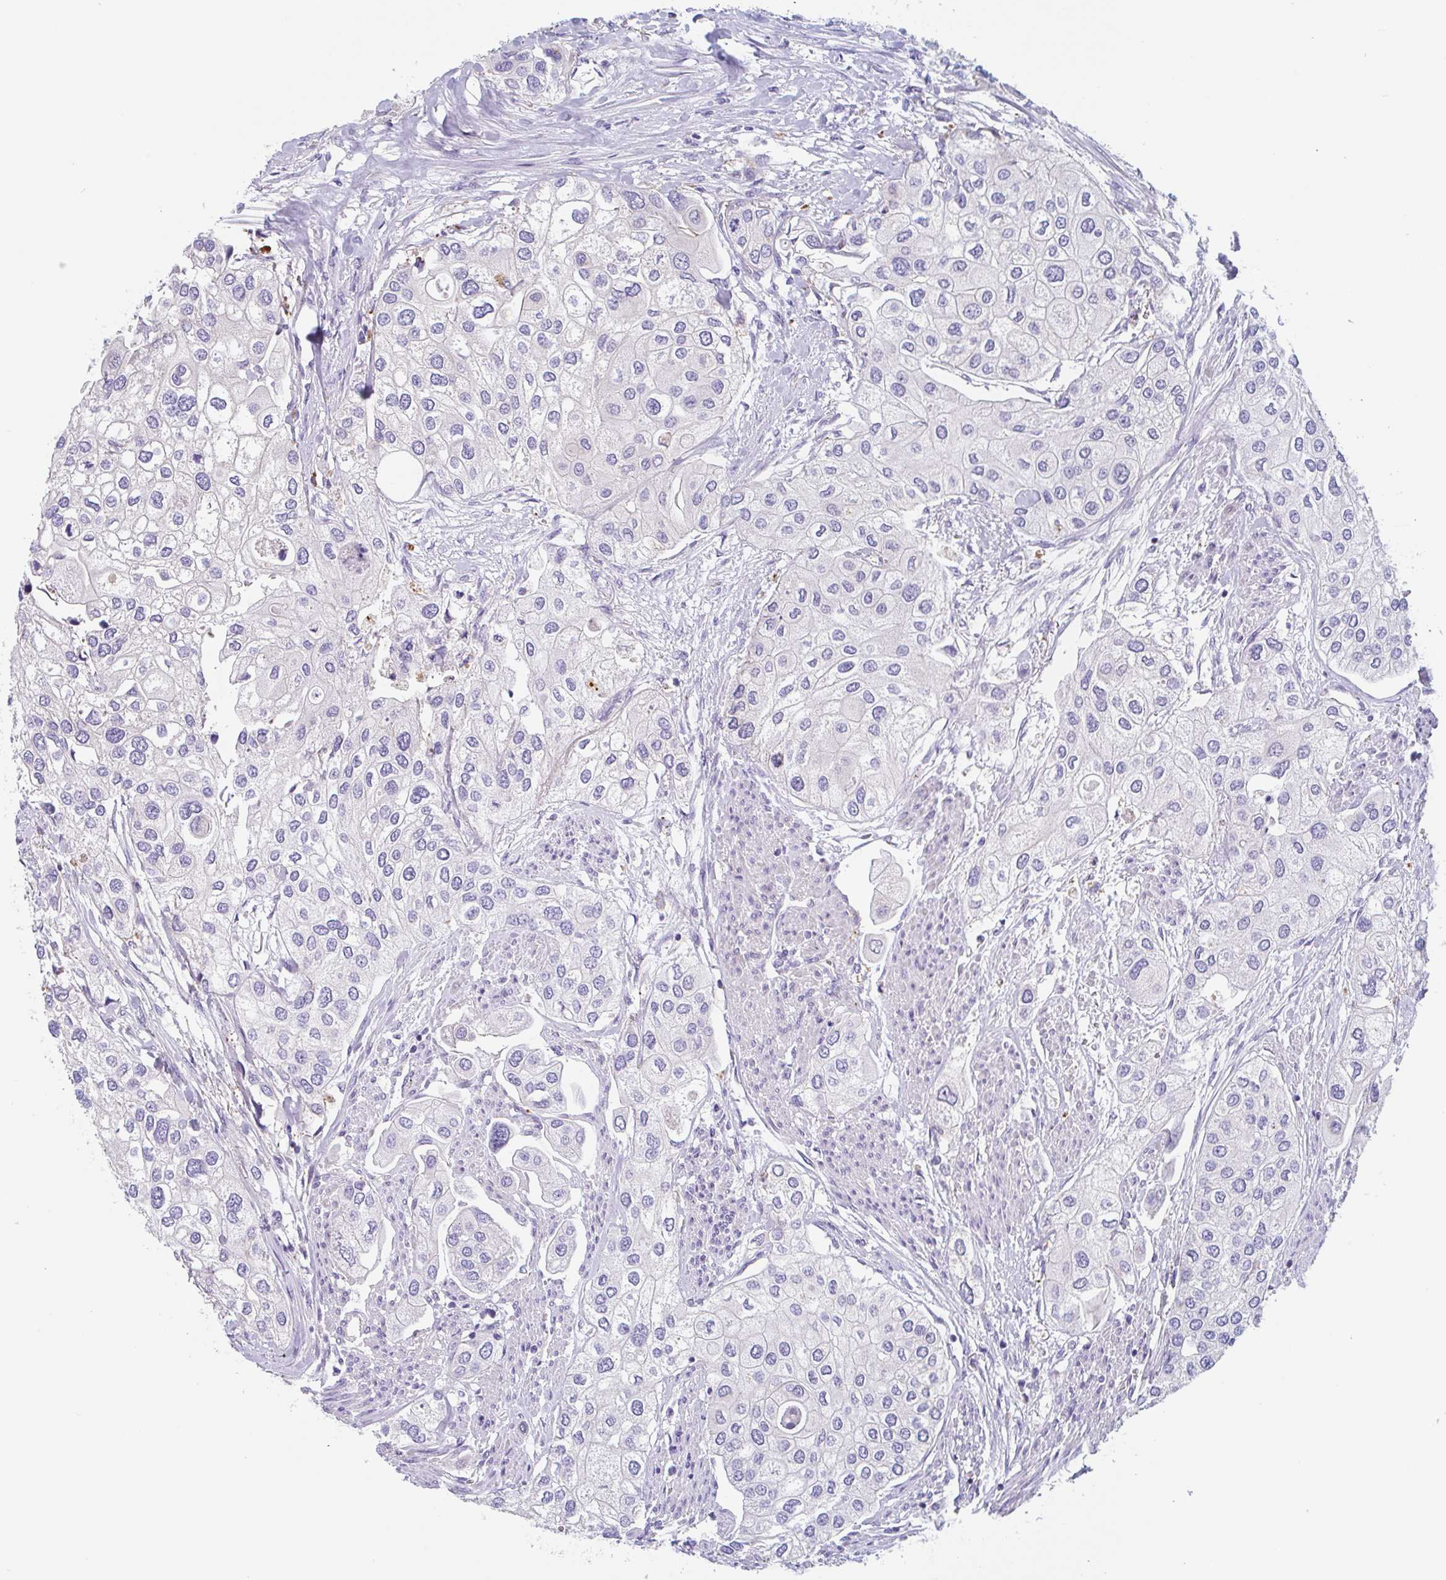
{"staining": {"intensity": "negative", "quantity": "none", "location": "none"}, "tissue": "urothelial cancer", "cell_type": "Tumor cells", "image_type": "cancer", "snomed": [{"axis": "morphology", "description": "Urothelial carcinoma, High grade"}, {"axis": "topography", "description": "Urinary bladder"}], "caption": "This is a histopathology image of immunohistochemistry (IHC) staining of high-grade urothelial carcinoma, which shows no expression in tumor cells.", "gene": "LENG9", "patient": {"sex": "male", "age": 64}}